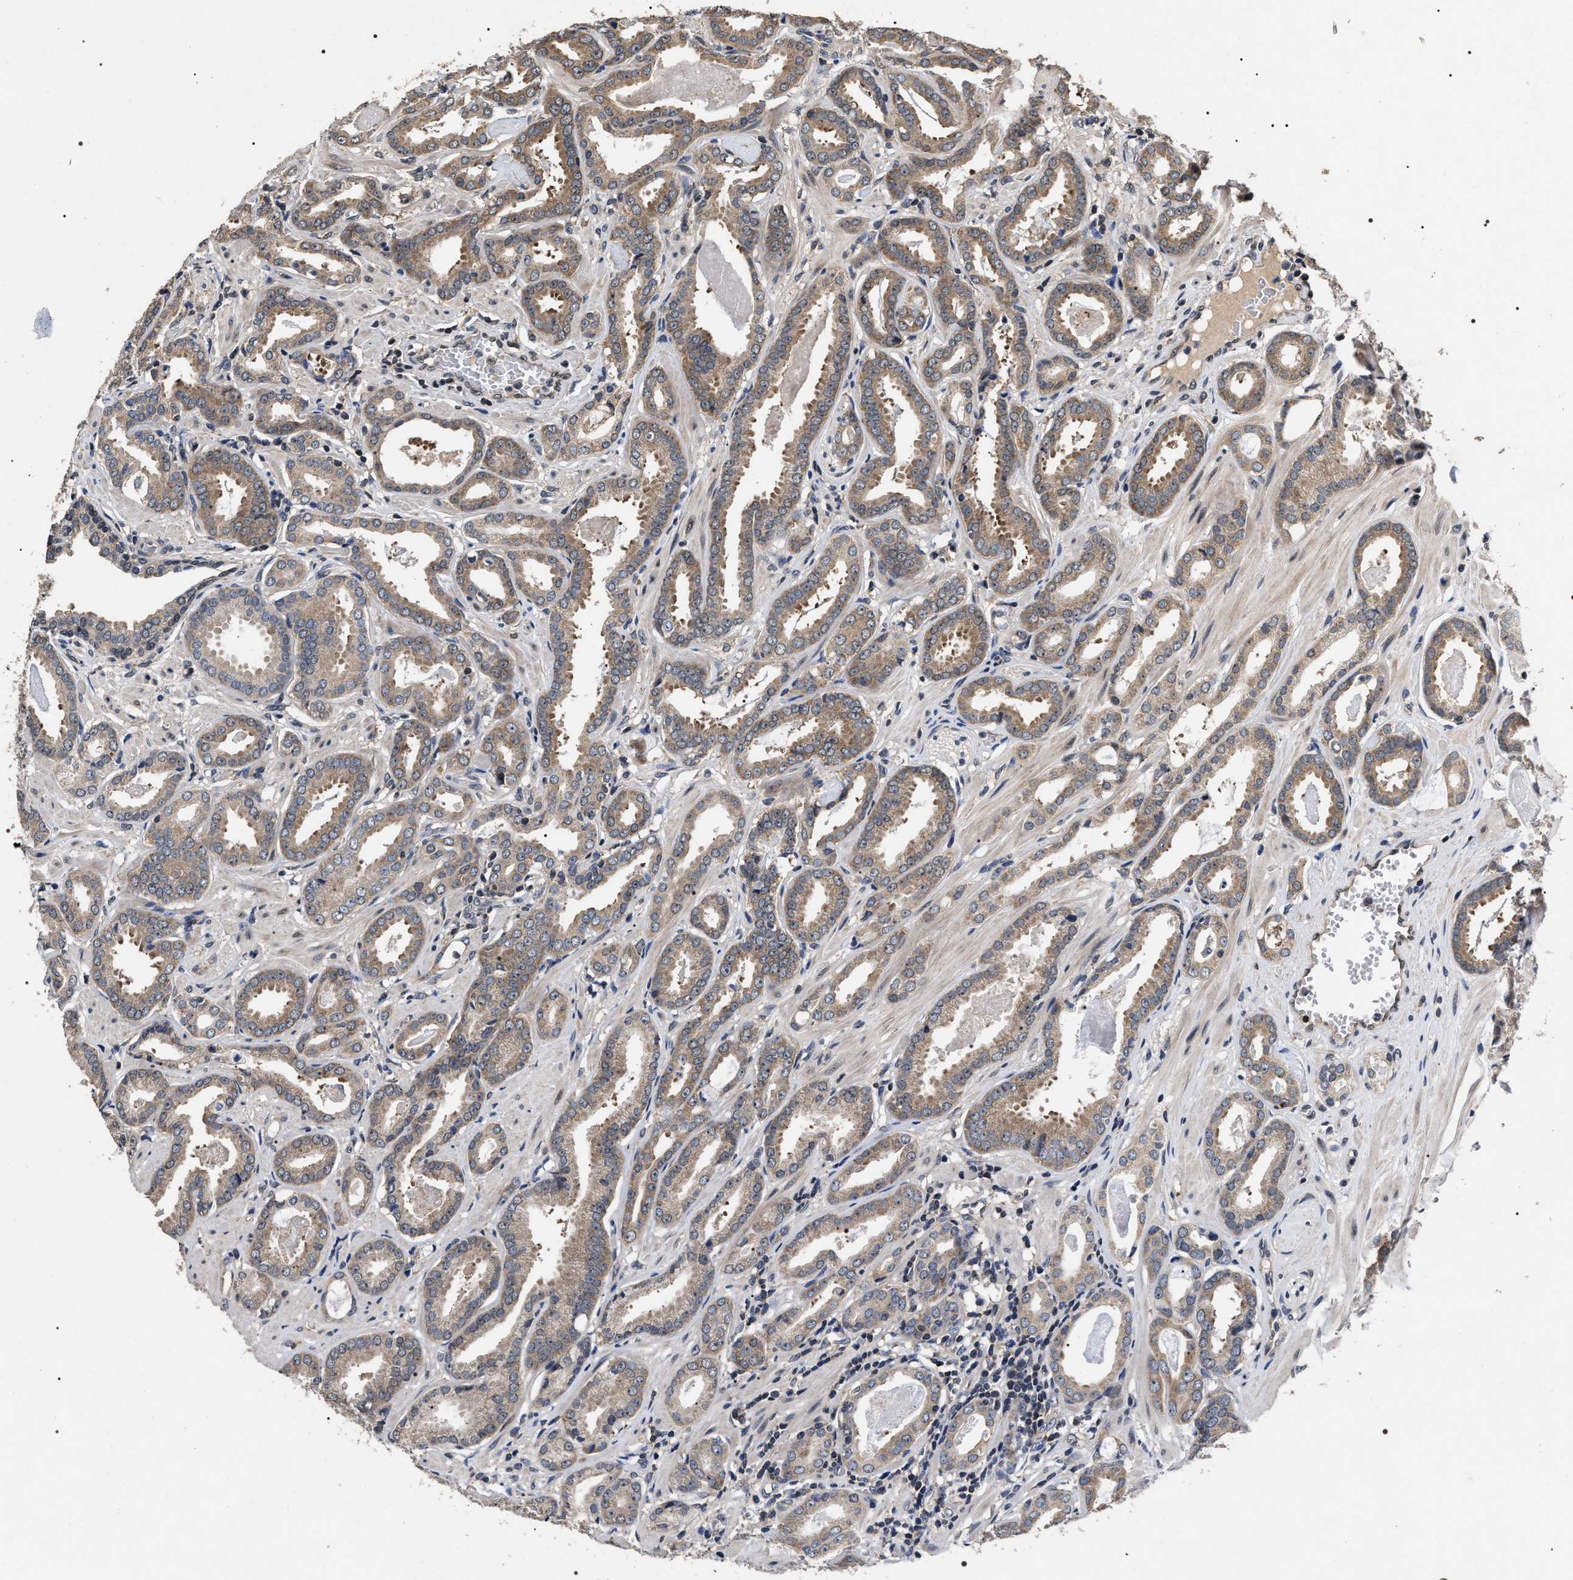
{"staining": {"intensity": "weak", "quantity": ">75%", "location": "cytoplasmic/membranous"}, "tissue": "prostate cancer", "cell_type": "Tumor cells", "image_type": "cancer", "snomed": [{"axis": "morphology", "description": "Adenocarcinoma, Low grade"}, {"axis": "topography", "description": "Prostate"}], "caption": "A histopathology image of prostate cancer (adenocarcinoma (low-grade)) stained for a protein reveals weak cytoplasmic/membranous brown staining in tumor cells.", "gene": "UPF3A", "patient": {"sex": "male", "age": 53}}